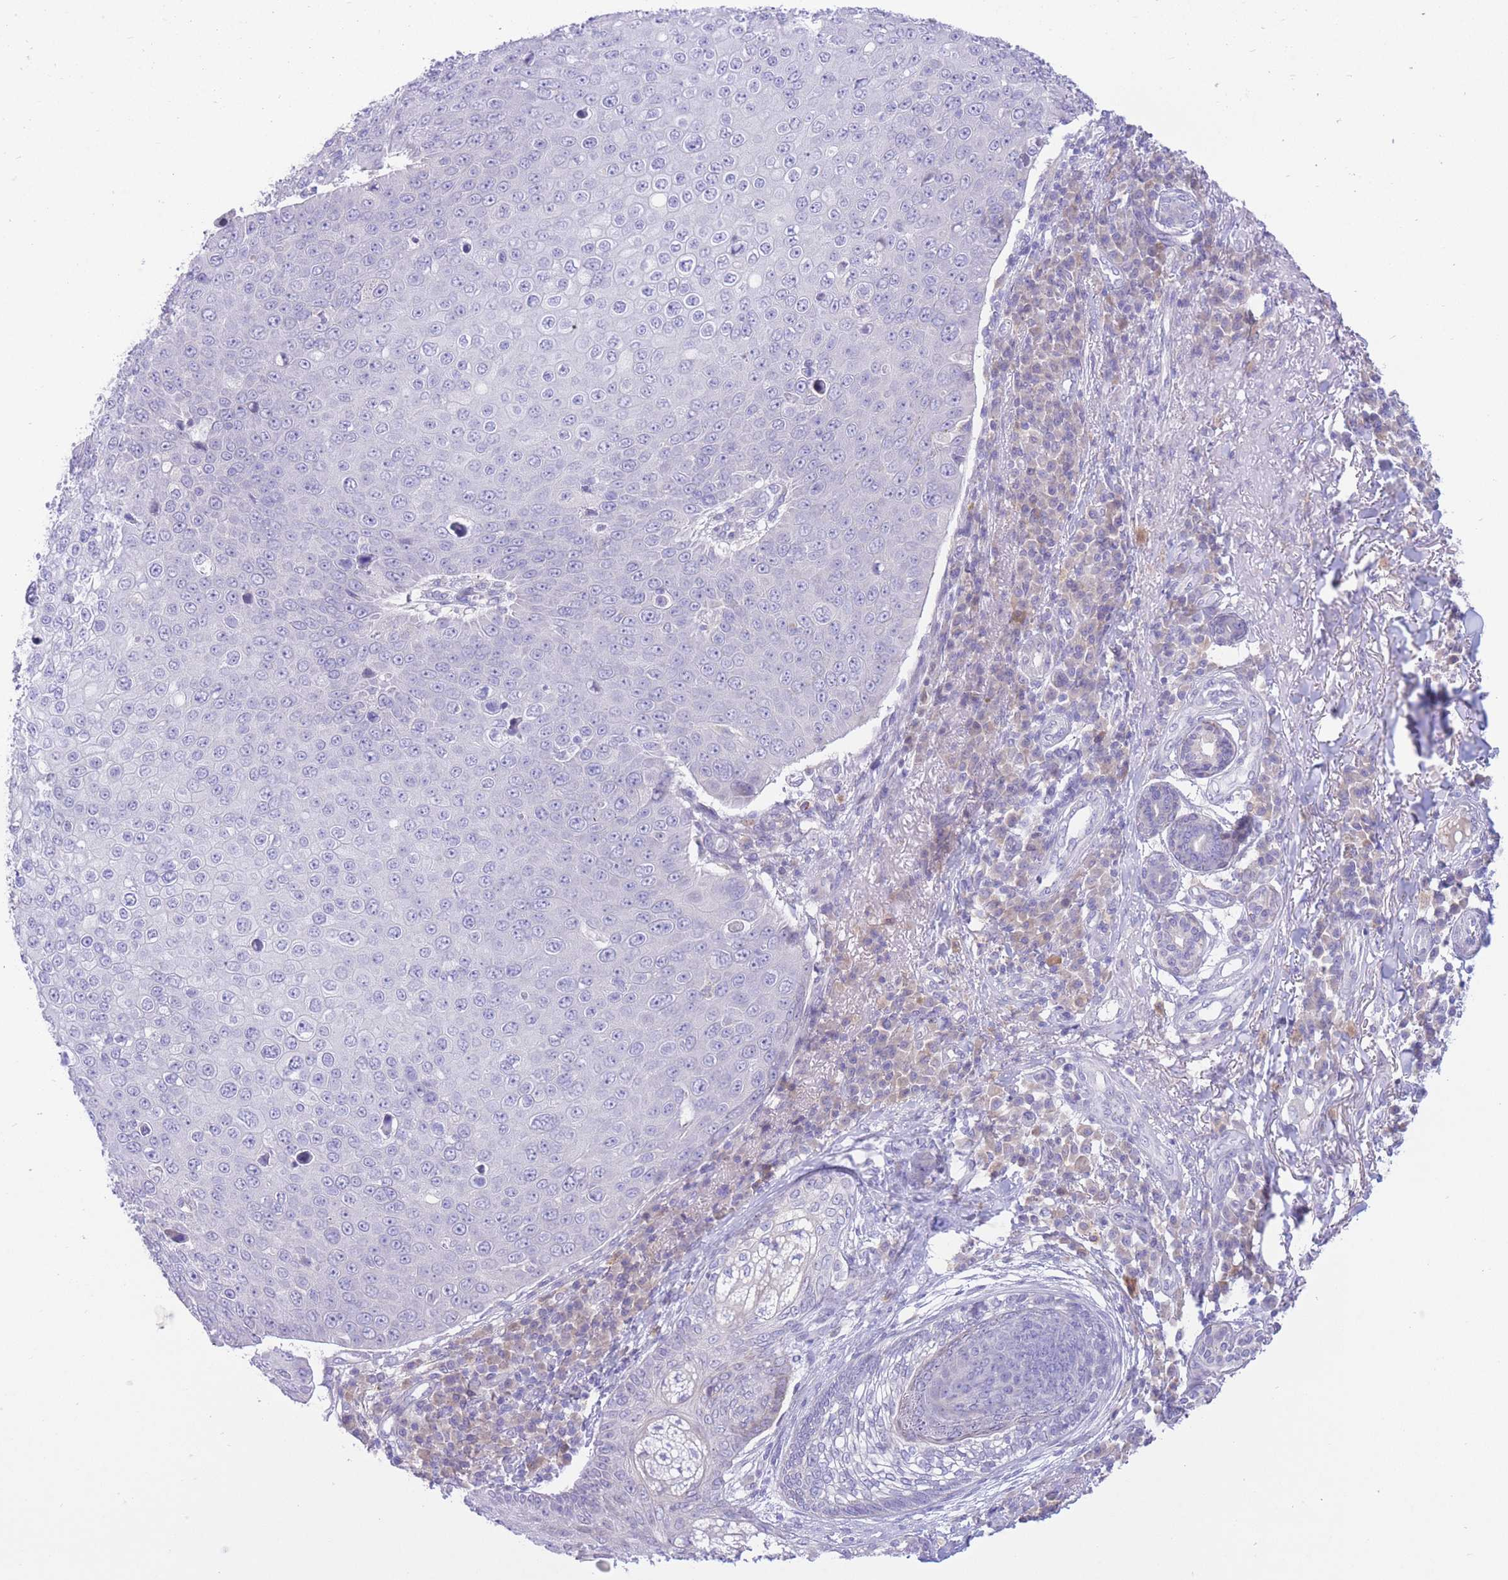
{"staining": {"intensity": "negative", "quantity": "none", "location": "none"}, "tissue": "skin cancer", "cell_type": "Tumor cells", "image_type": "cancer", "snomed": [{"axis": "morphology", "description": "Squamous cell carcinoma, NOS"}, {"axis": "topography", "description": "Skin"}], "caption": "A photomicrograph of human skin cancer (squamous cell carcinoma) is negative for staining in tumor cells.", "gene": "RPL39L", "patient": {"sex": "male", "age": 71}}